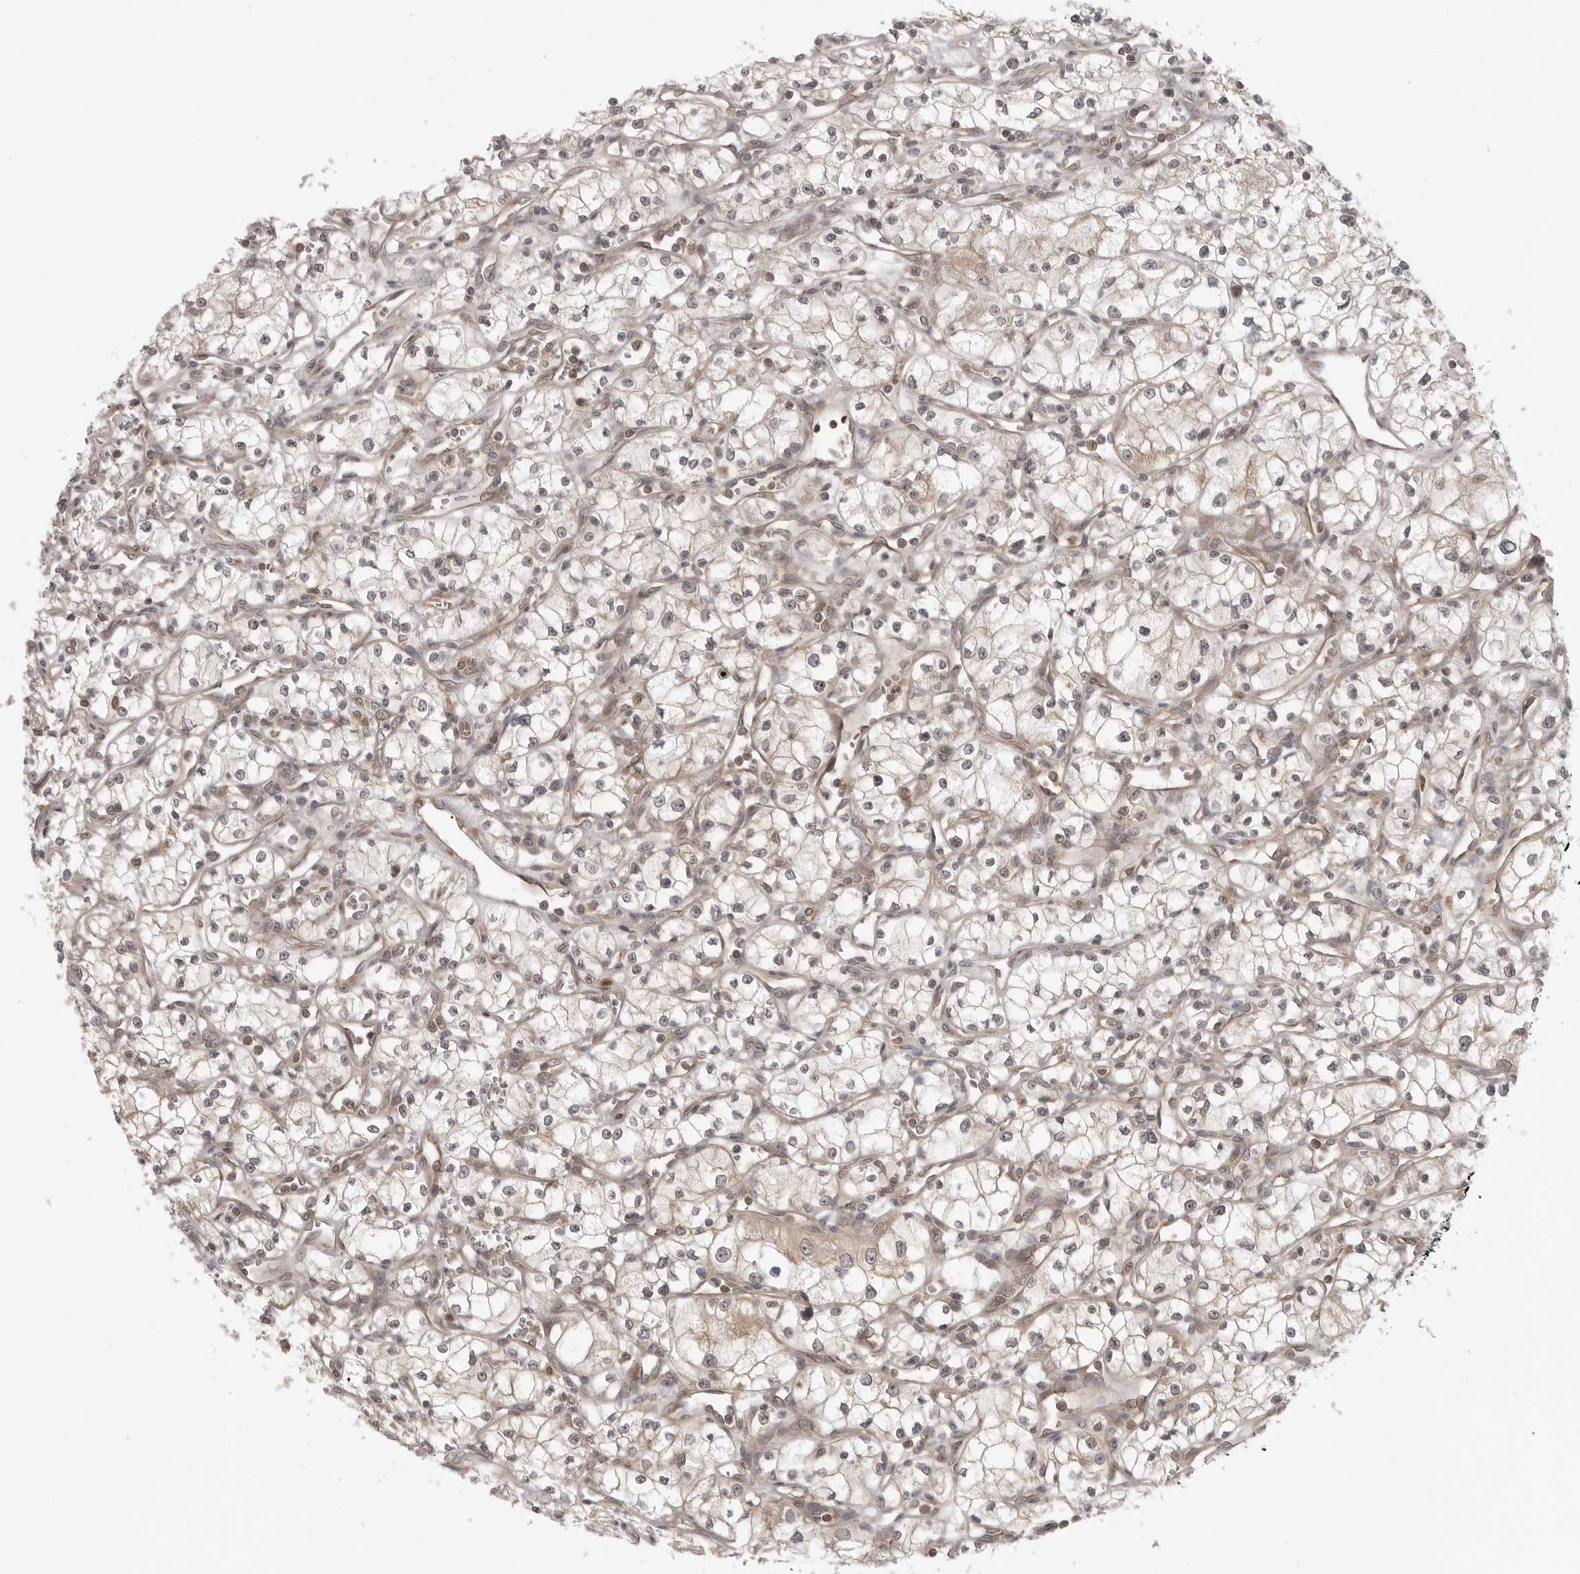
{"staining": {"intensity": "negative", "quantity": "none", "location": "none"}, "tissue": "renal cancer", "cell_type": "Tumor cells", "image_type": "cancer", "snomed": [{"axis": "morphology", "description": "Adenocarcinoma, NOS"}, {"axis": "topography", "description": "Kidney"}], "caption": "This is an immunohistochemistry (IHC) image of human adenocarcinoma (renal). There is no positivity in tumor cells.", "gene": "PRRC2A", "patient": {"sex": "male", "age": 59}}